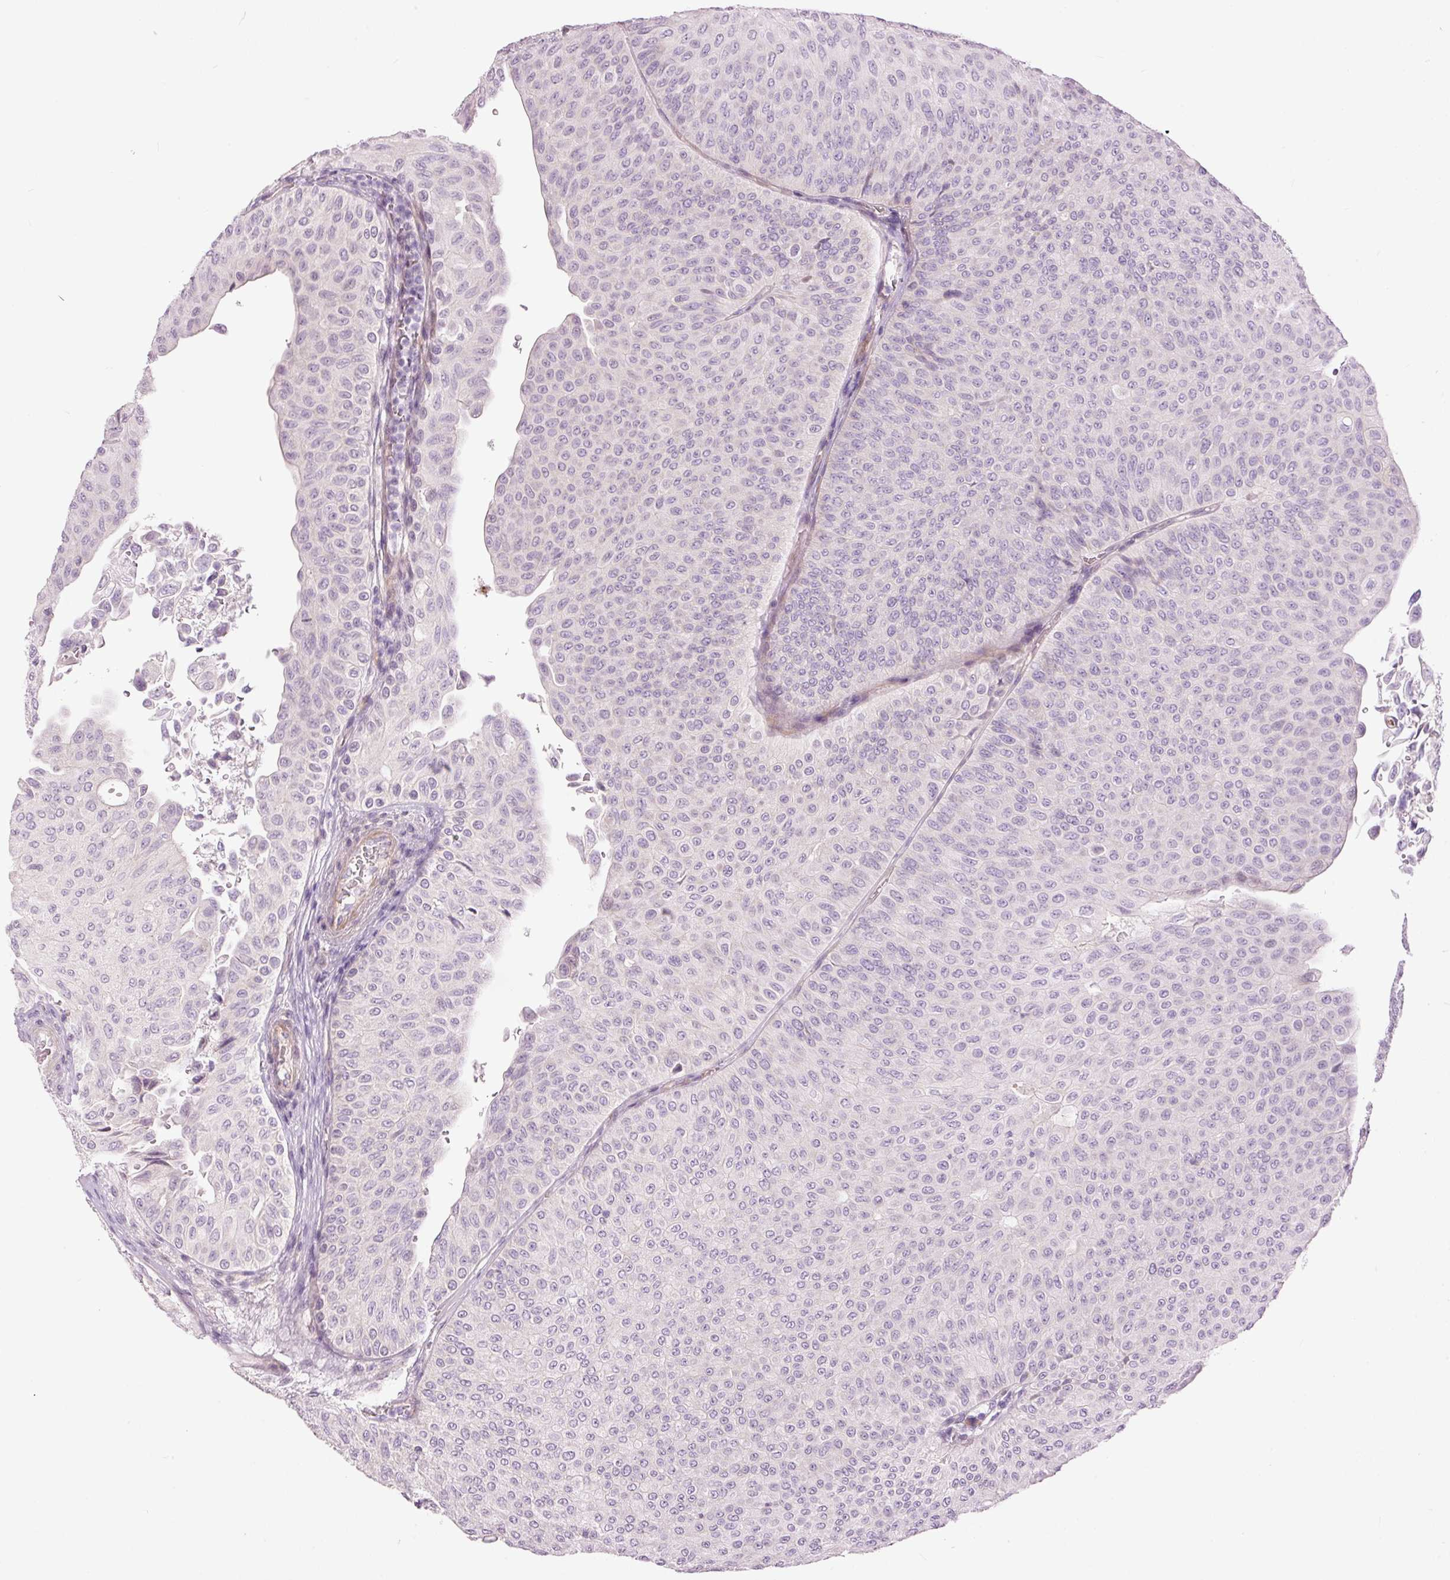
{"staining": {"intensity": "negative", "quantity": "none", "location": "none"}, "tissue": "urothelial cancer", "cell_type": "Tumor cells", "image_type": "cancer", "snomed": [{"axis": "morphology", "description": "Urothelial carcinoma, NOS"}, {"axis": "topography", "description": "Urinary bladder"}], "caption": "IHC of transitional cell carcinoma exhibits no expression in tumor cells.", "gene": "FCRL4", "patient": {"sex": "male", "age": 59}}